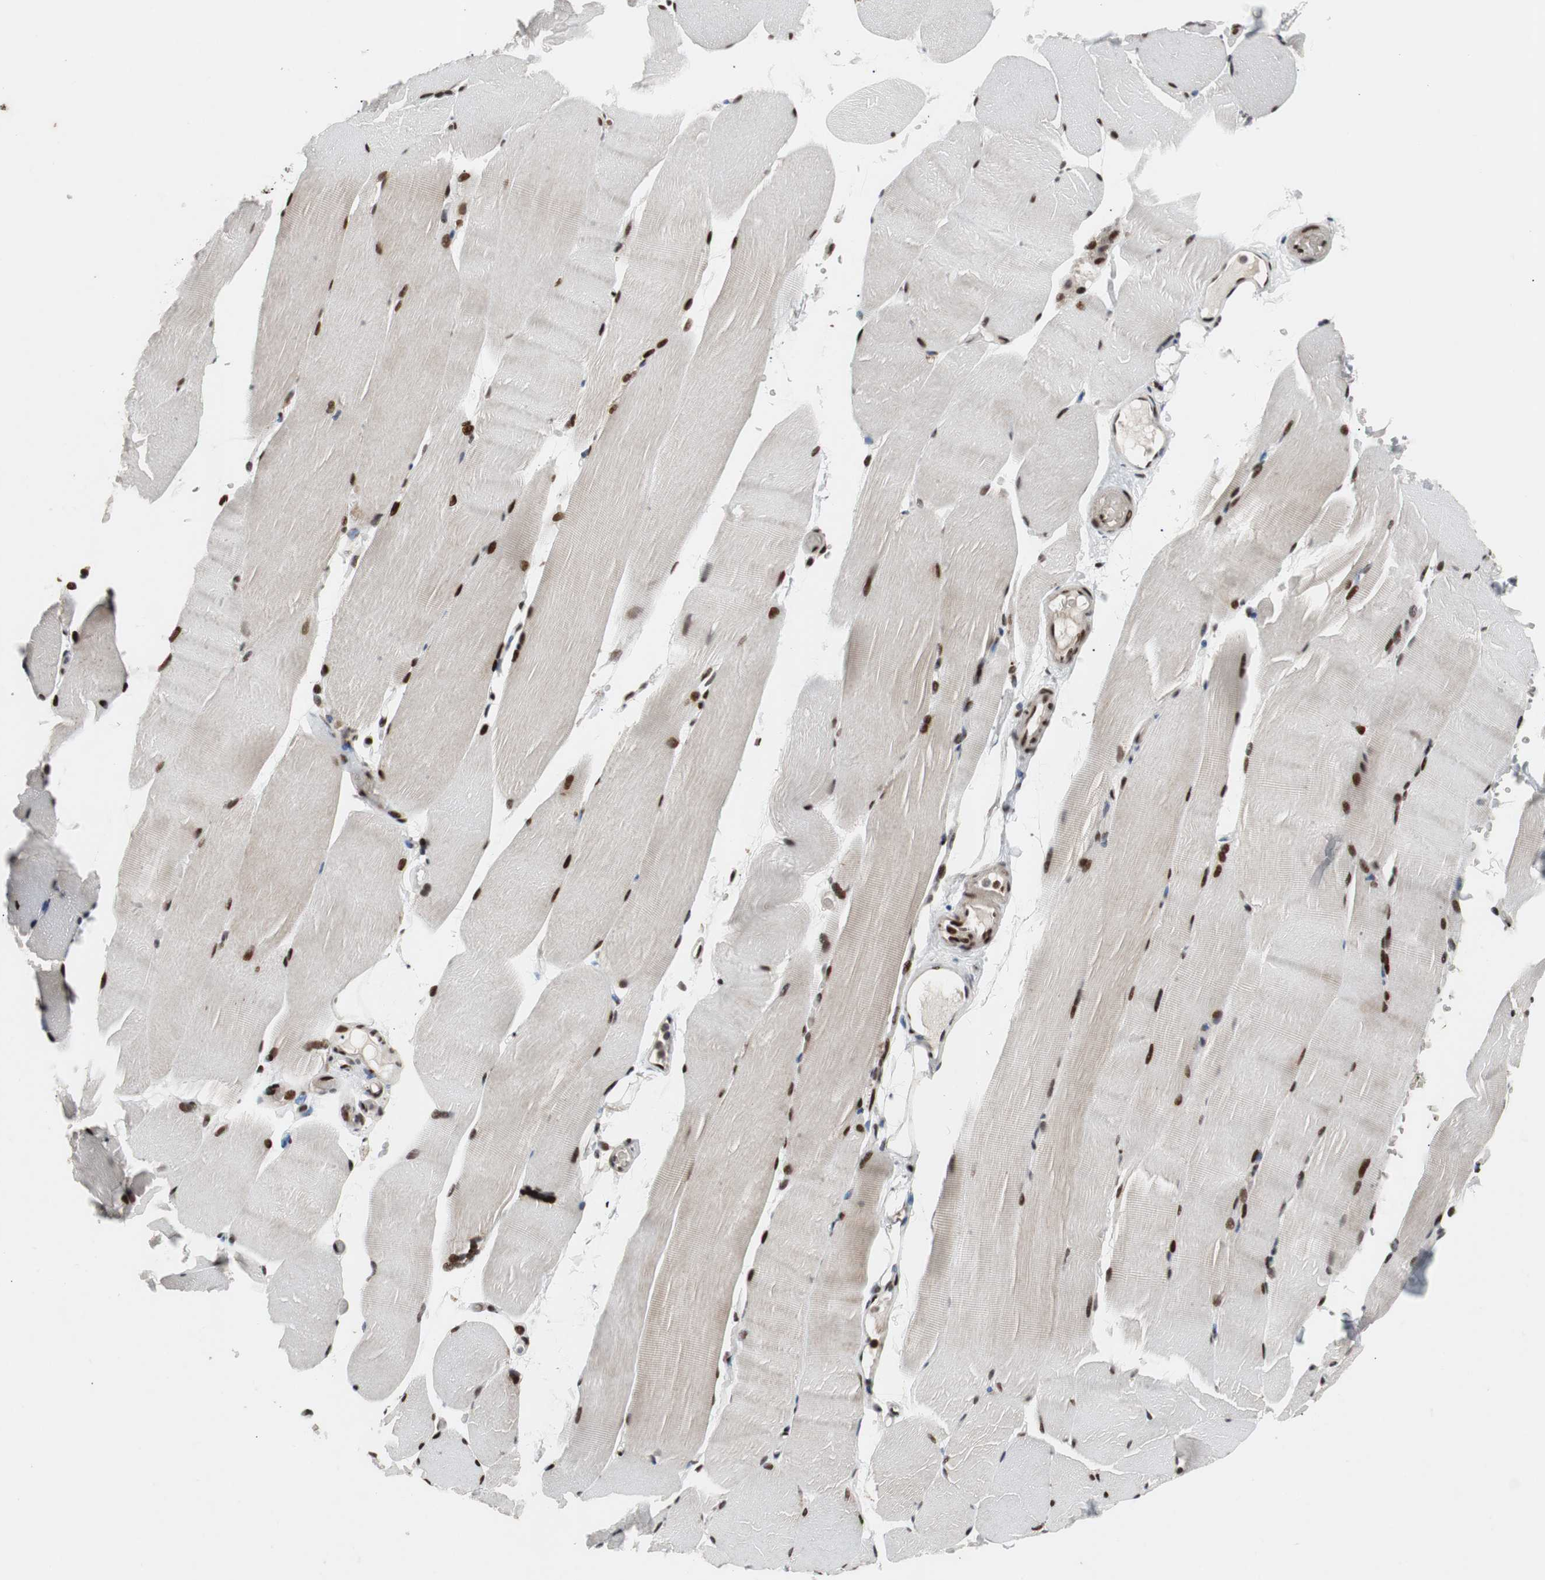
{"staining": {"intensity": "strong", "quantity": ">75%", "location": "nuclear"}, "tissue": "skeletal muscle", "cell_type": "Myocytes", "image_type": "normal", "snomed": [{"axis": "morphology", "description": "Normal tissue, NOS"}, {"axis": "topography", "description": "Skeletal muscle"}, {"axis": "topography", "description": "Parathyroid gland"}], "caption": "IHC micrograph of normal skeletal muscle: skeletal muscle stained using immunohistochemistry shows high levels of strong protein expression localized specifically in the nuclear of myocytes, appearing as a nuclear brown color.", "gene": "NBL1", "patient": {"sex": "female", "age": 37}}